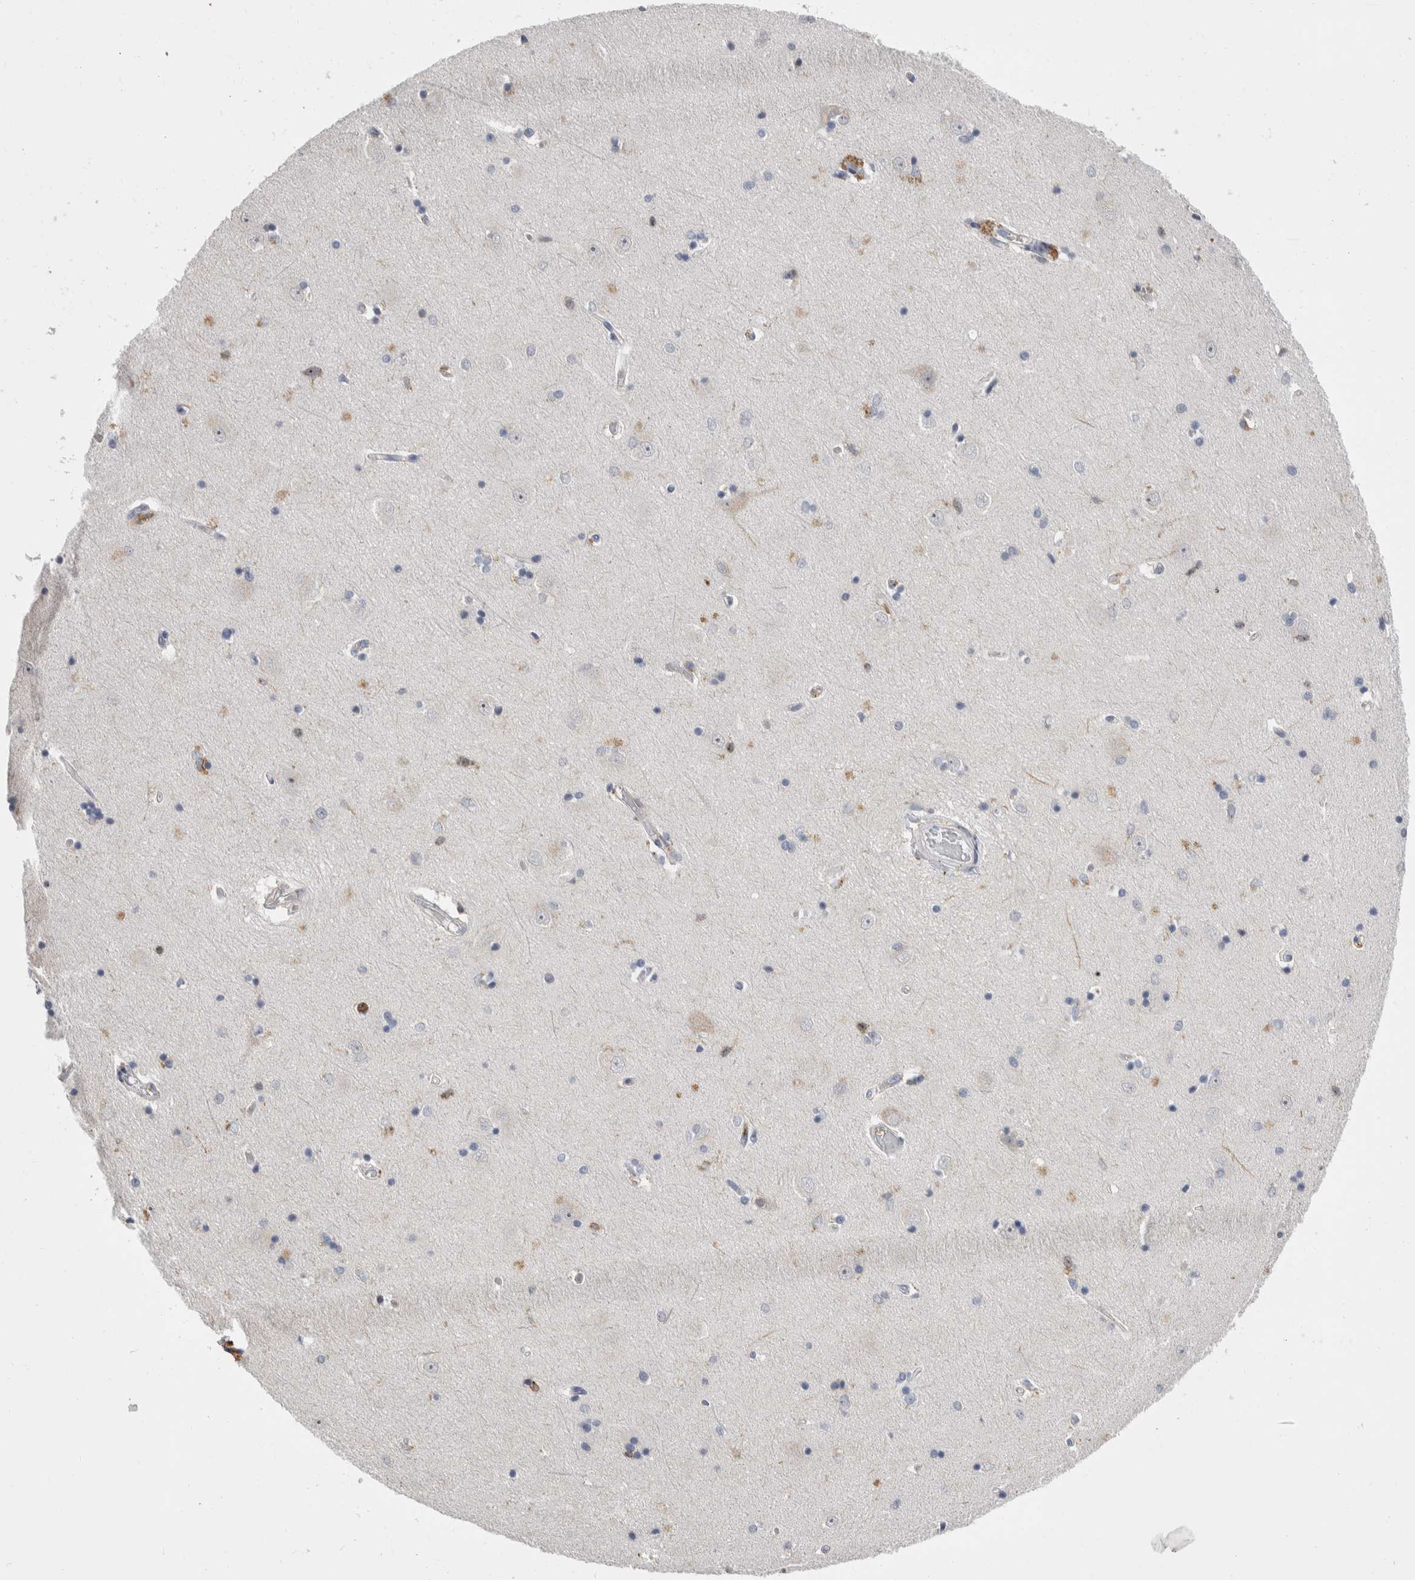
{"staining": {"intensity": "negative", "quantity": "none", "location": "none"}, "tissue": "hippocampus", "cell_type": "Glial cells", "image_type": "normal", "snomed": [{"axis": "morphology", "description": "Normal tissue, NOS"}, {"axis": "topography", "description": "Hippocampus"}], "caption": "DAB immunohistochemical staining of benign hippocampus shows no significant staining in glial cells.", "gene": "CEP295NL", "patient": {"sex": "male", "age": 45}}